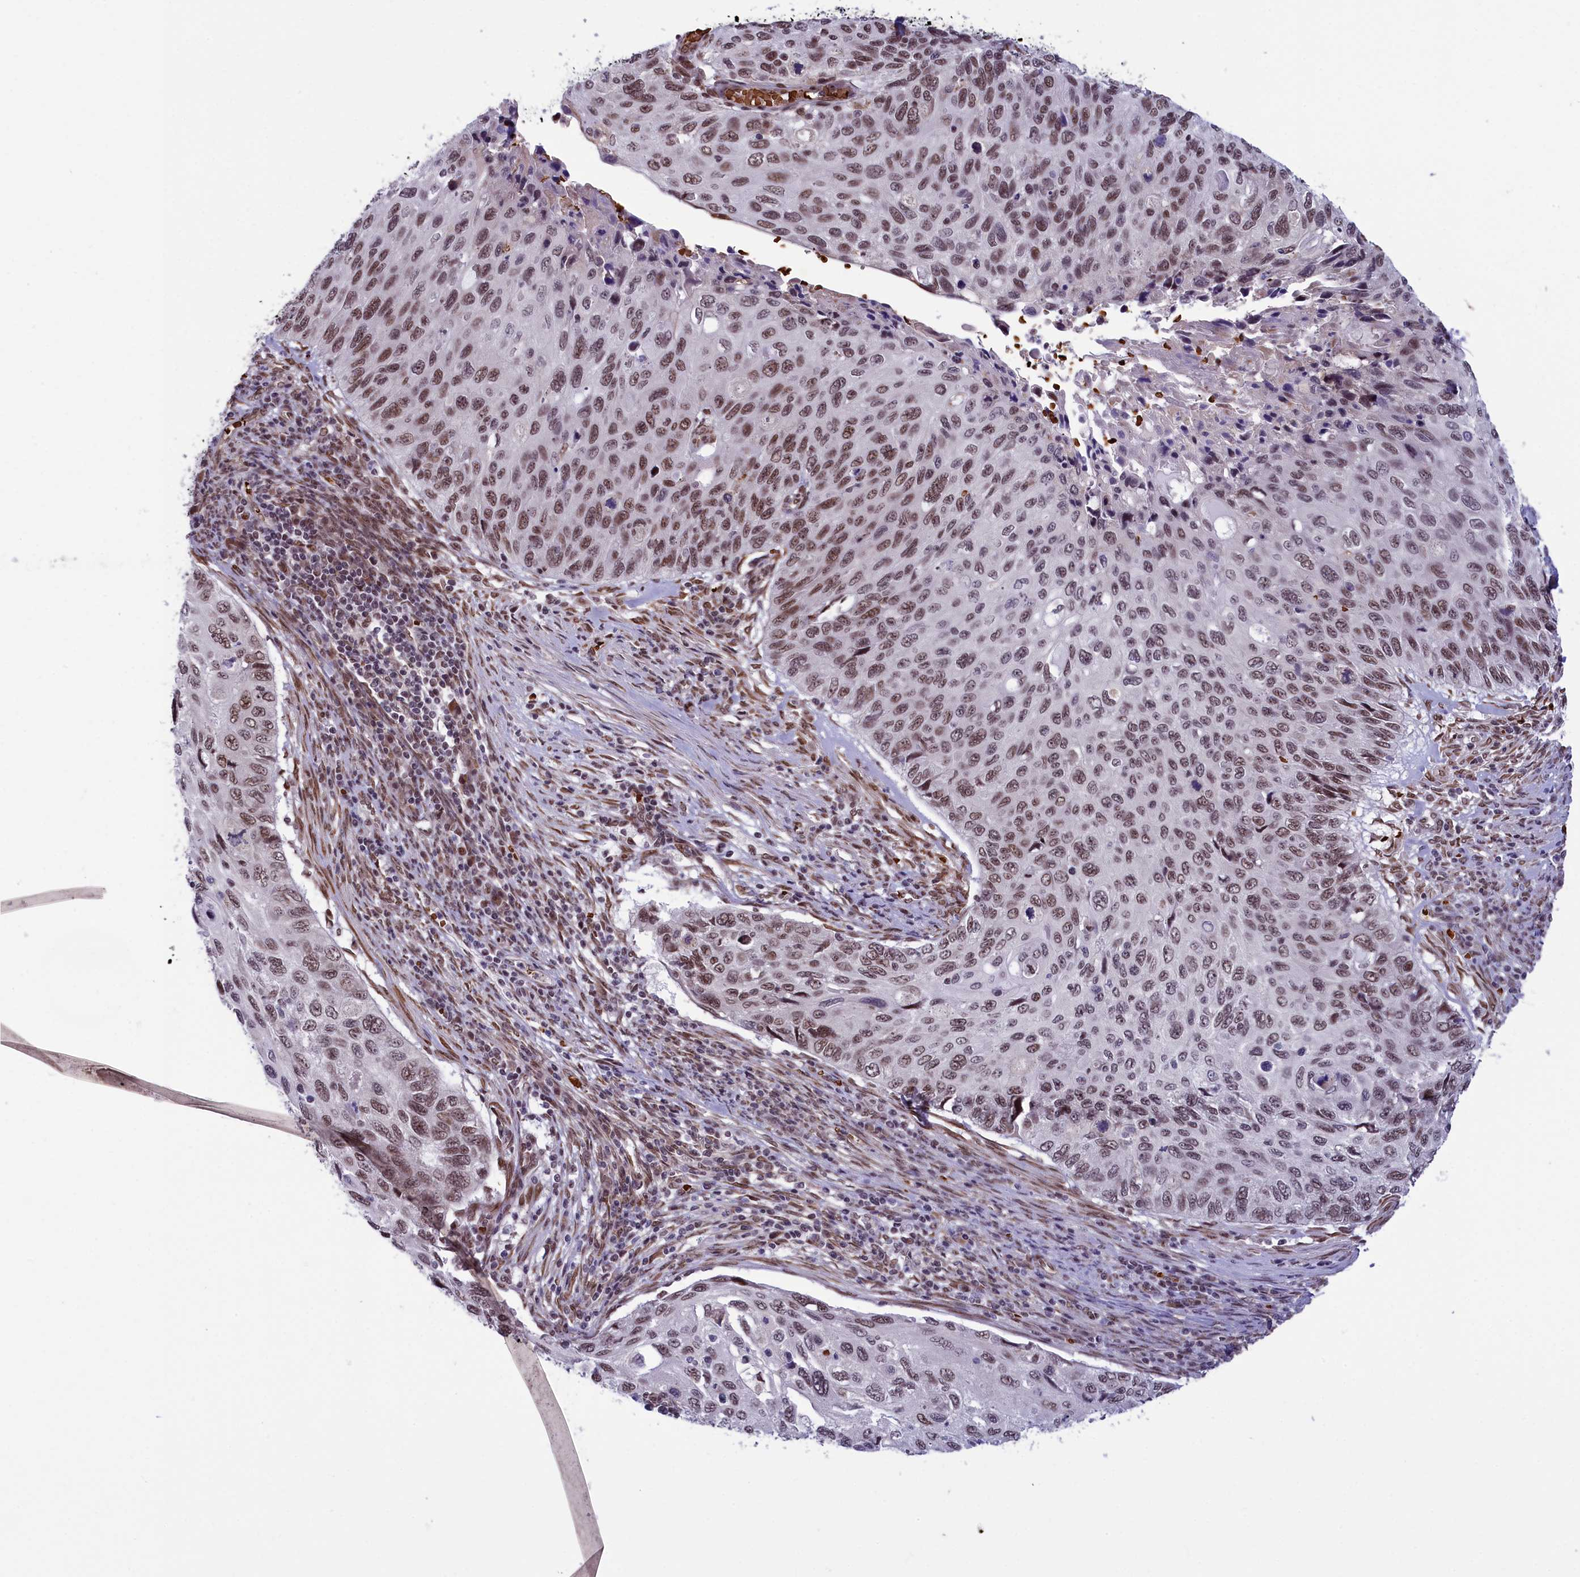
{"staining": {"intensity": "moderate", "quantity": ">75%", "location": "nuclear"}, "tissue": "cervical cancer", "cell_type": "Tumor cells", "image_type": "cancer", "snomed": [{"axis": "morphology", "description": "Squamous cell carcinoma, NOS"}, {"axis": "topography", "description": "Cervix"}], "caption": "Brown immunohistochemical staining in human cervical cancer exhibits moderate nuclear expression in about >75% of tumor cells.", "gene": "MPHOSPH8", "patient": {"sex": "female", "age": 70}}